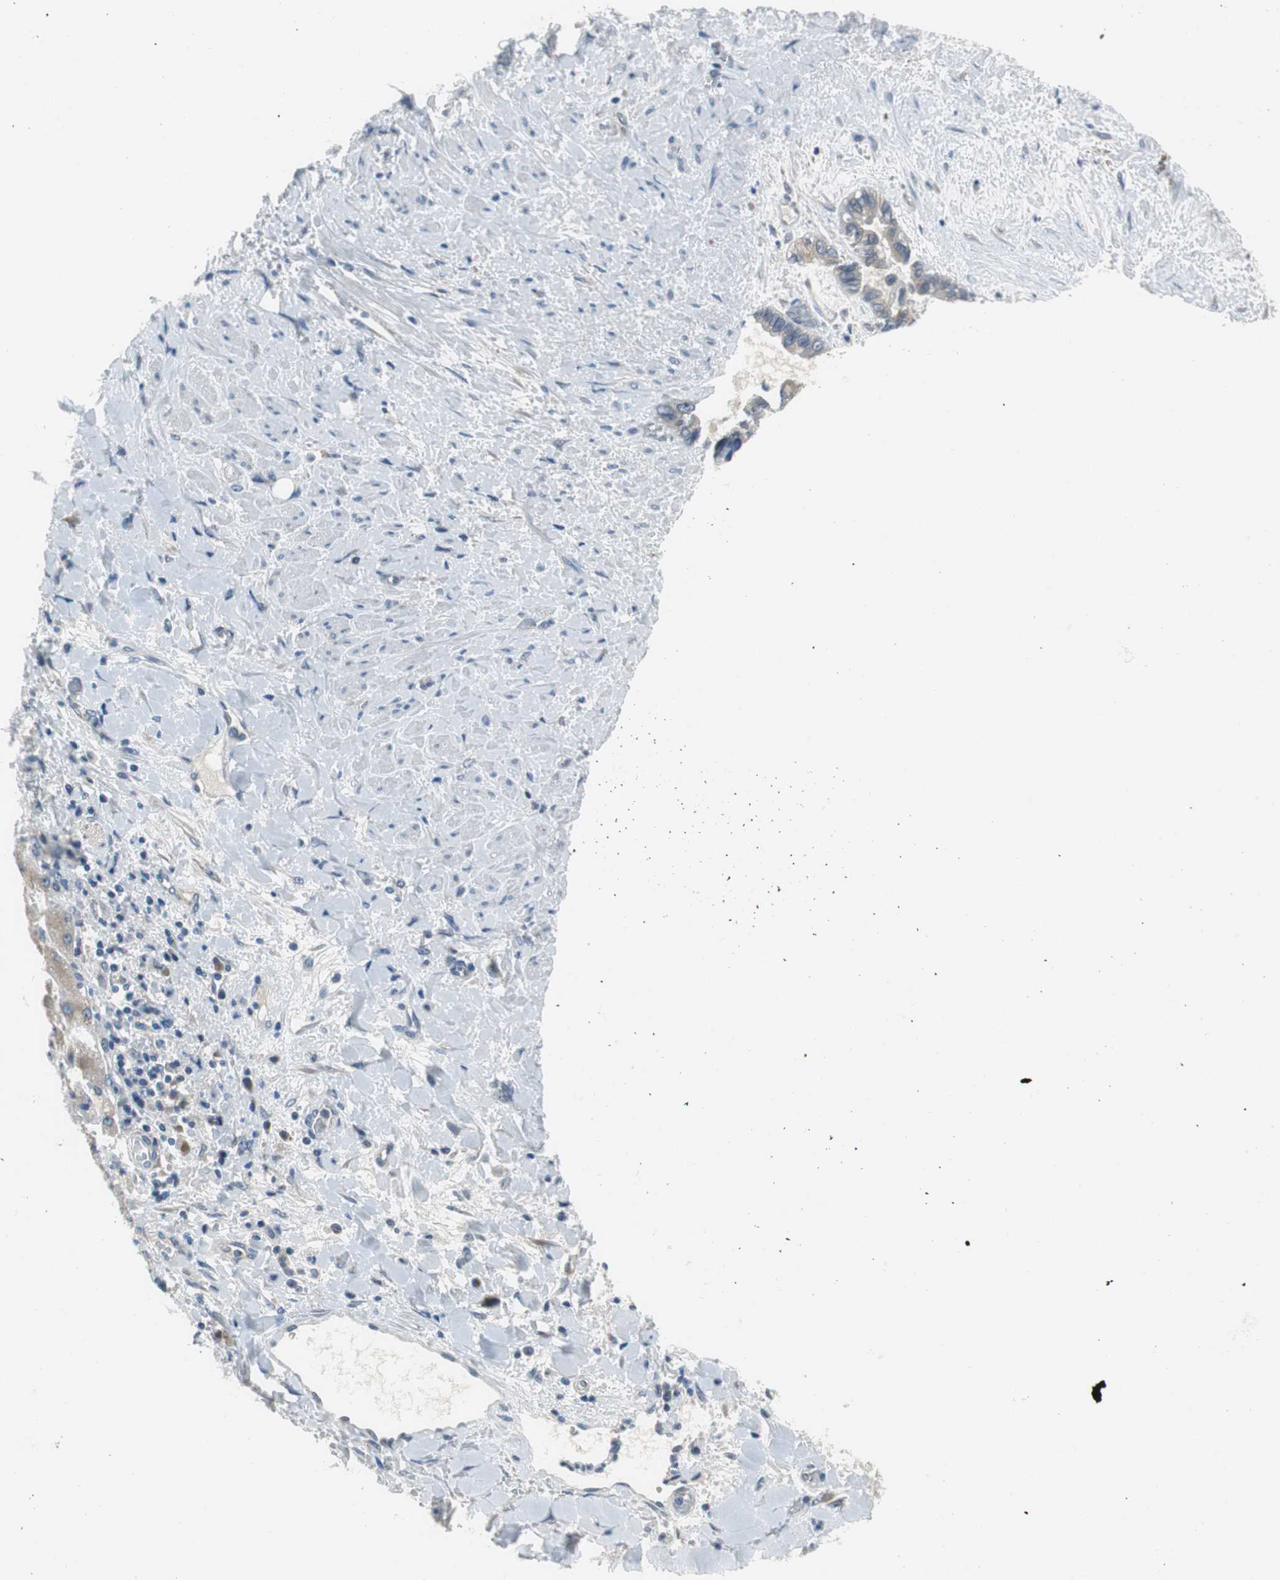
{"staining": {"intensity": "weak", "quantity": "25%-75%", "location": "cytoplasmic/membranous"}, "tissue": "liver cancer", "cell_type": "Tumor cells", "image_type": "cancer", "snomed": [{"axis": "morphology", "description": "Cholangiocarcinoma"}, {"axis": "topography", "description": "Liver"}], "caption": "Weak cytoplasmic/membranous expression for a protein is present in about 25%-75% of tumor cells of cholangiocarcinoma (liver) using IHC.", "gene": "PLAA", "patient": {"sex": "female", "age": 65}}